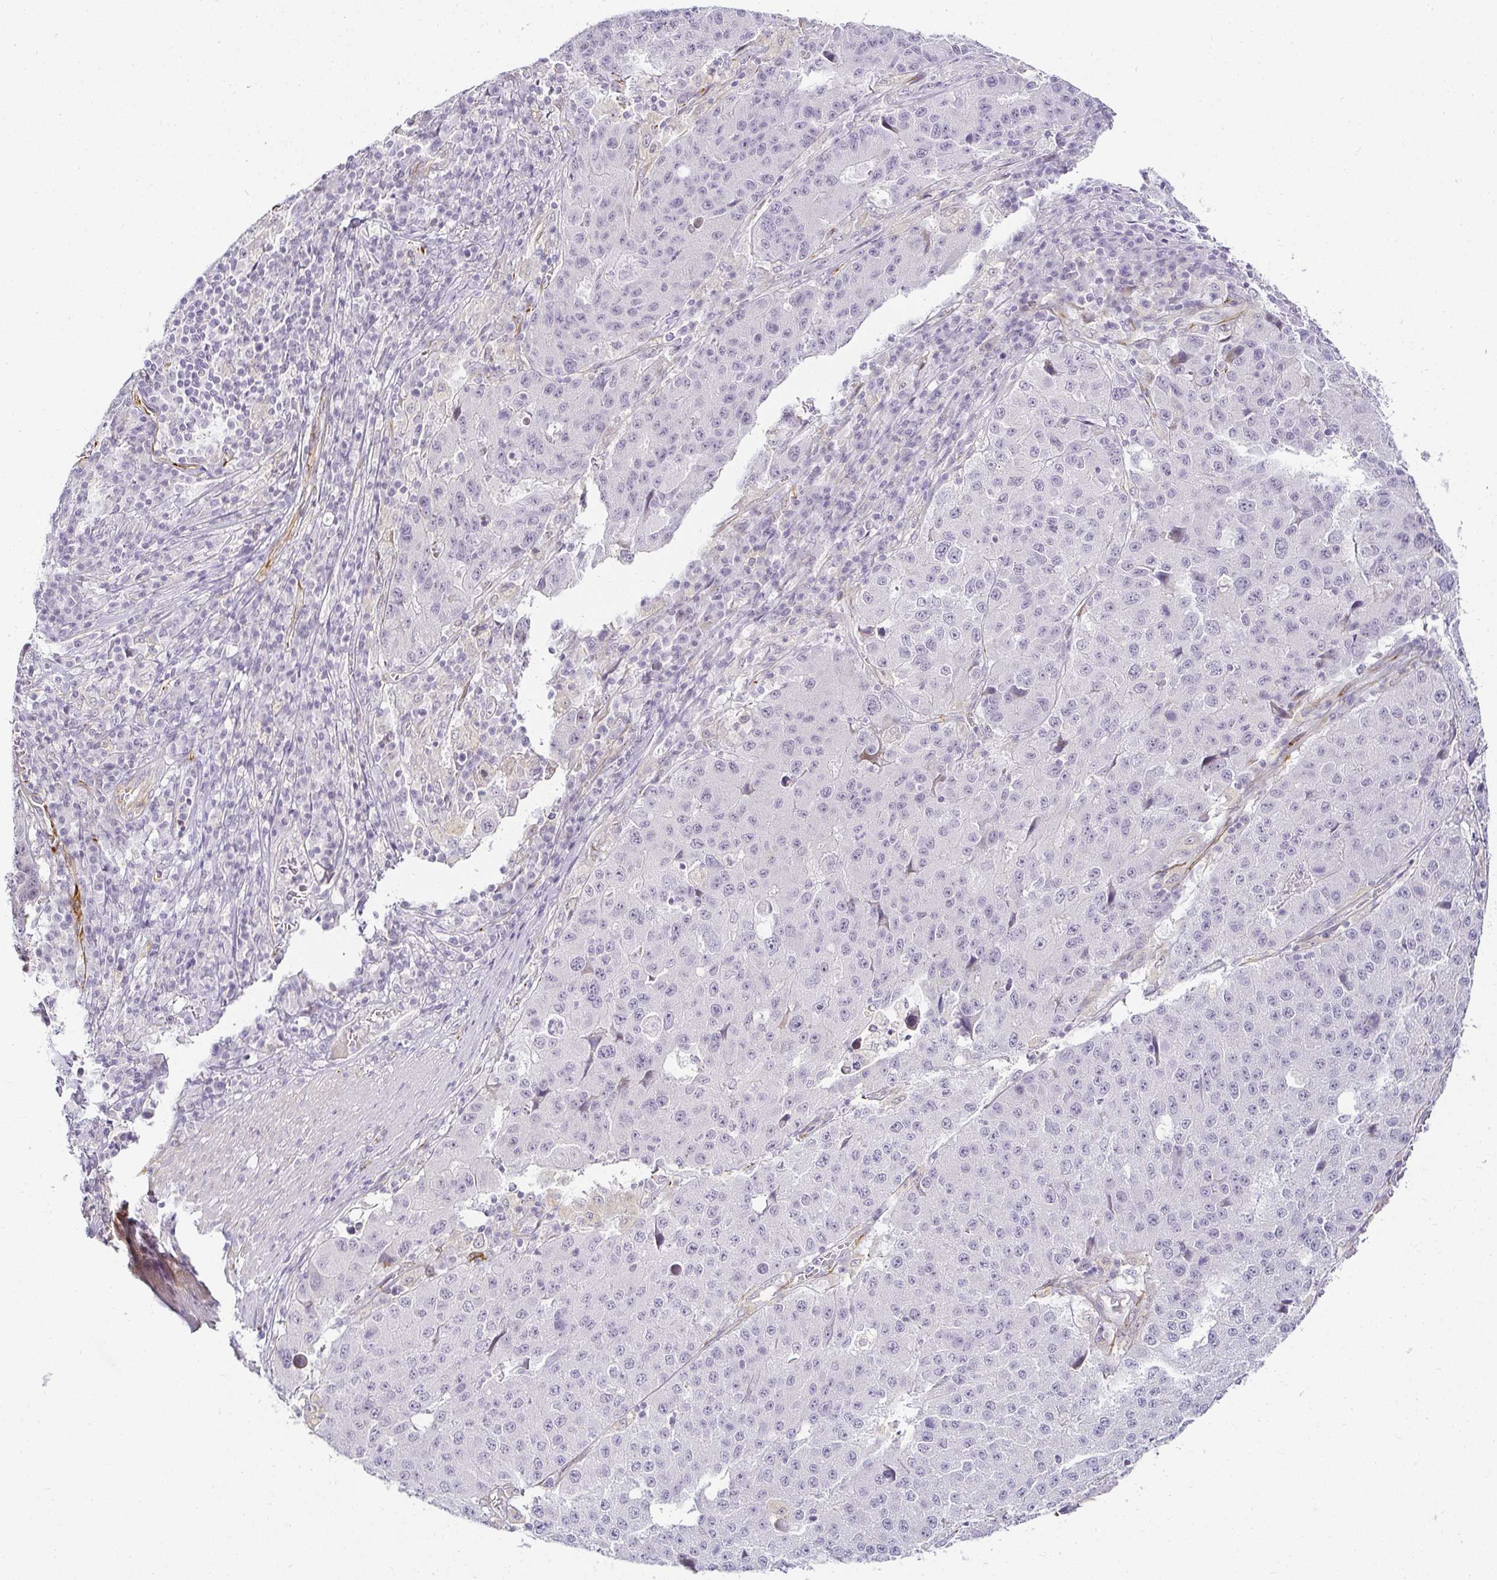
{"staining": {"intensity": "negative", "quantity": "none", "location": "none"}, "tissue": "stomach cancer", "cell_type": "Tumor cells", "image_type": "cancer", "snomed": [{"axis": "morphology", "description": "Adenocarcinoma, NOS"}, {"axis": "topography", "description": "Stomach"}], "caption": "Immunohistochemistry photomicrograph of neoplastic tissue: stomach cancer stained with DAB demonstrates no significant protein expression in tumor cells.", "gene": "ACAN", "patient": {"sex": "male", "age": 71}}